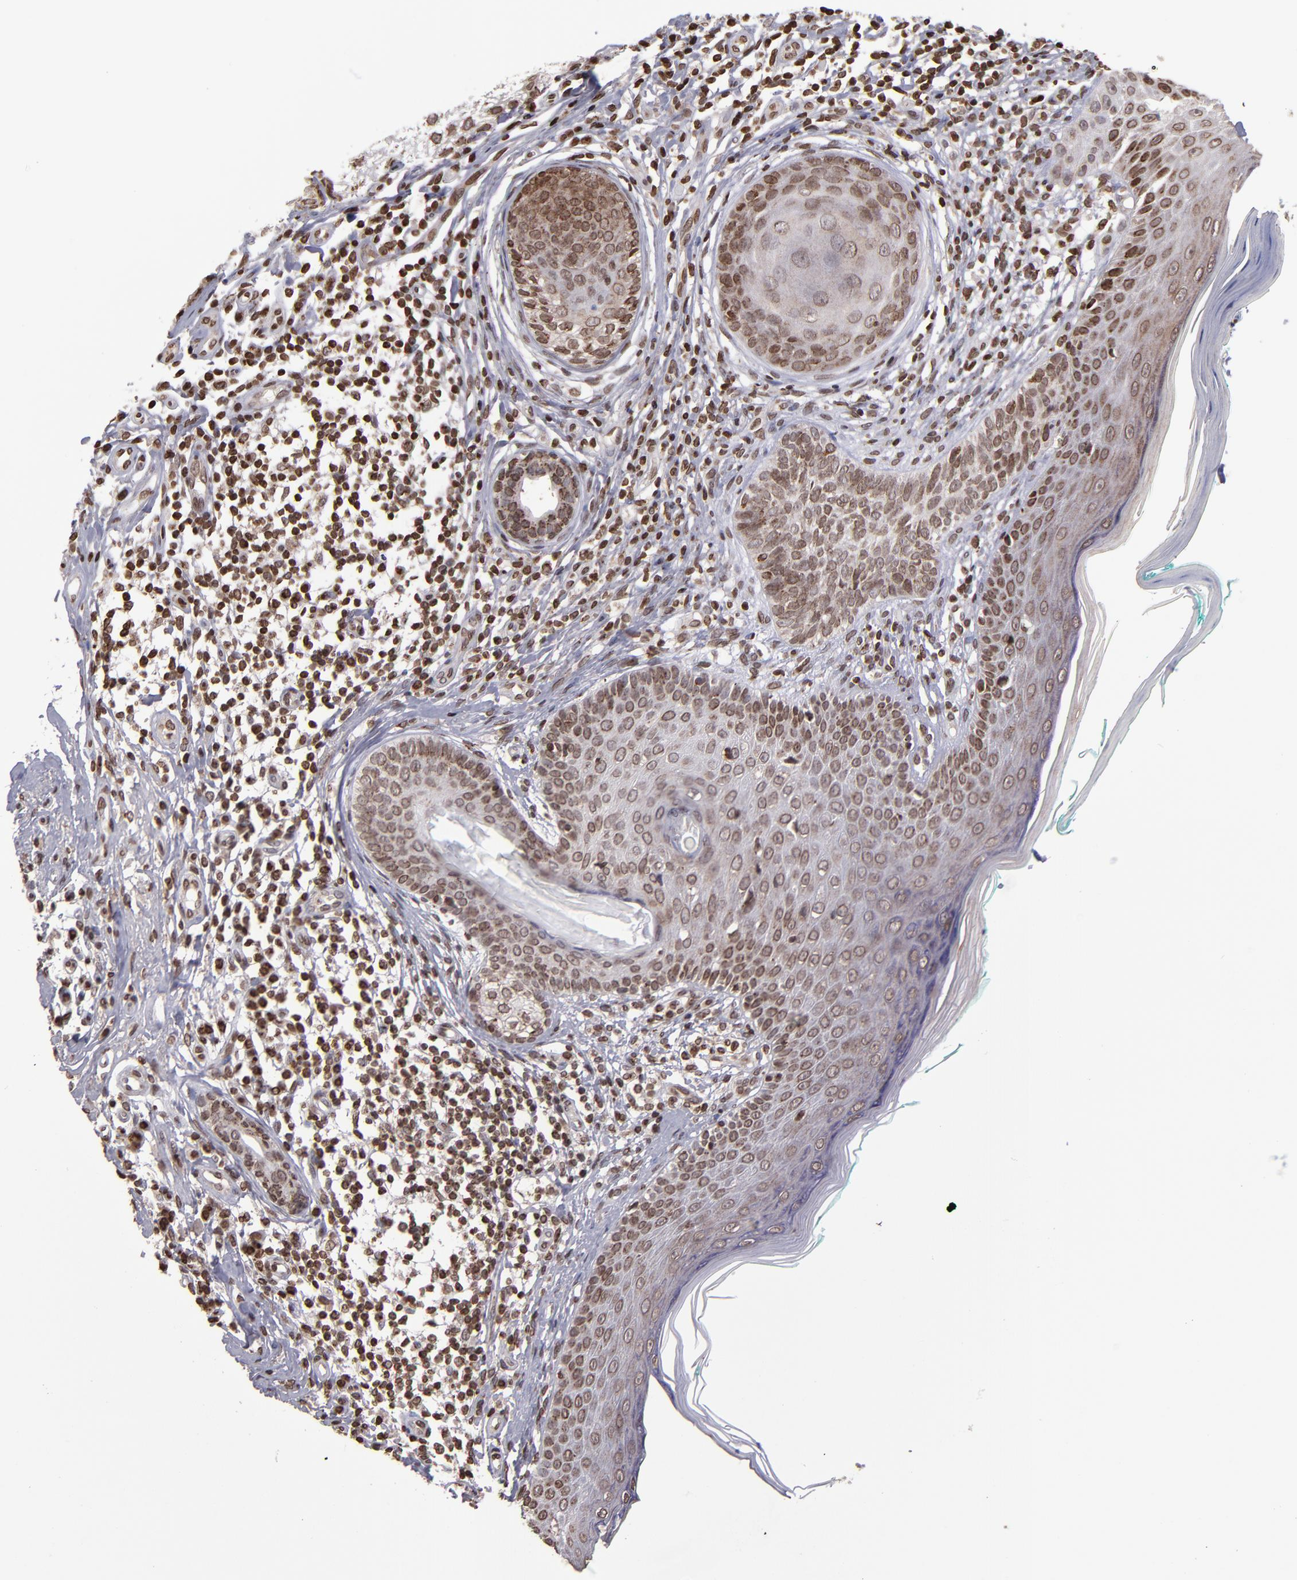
{"staining": {"intensity": "moderate", "quantity": ">75%", "location": "cytoplasmic/membranous,nuclear"}, "tissue": "skin cancer", "cell_type": "Tumor cells", "image_type": "cancer", "snomed": [{"axis": "morphology", "description": "Normal tissue, NOS"}, {"axis": "morphology", "description": "Basal cell carcinoma"}, {"axis": "topography", "description": "Skin"}], "caption": "DAB (3,3'-diaminobenzidine) immunohistochemical staining of human basal cell carcinoma (skin) reveals moderate cytoplasmic/membranous and nuclear protein expression in approximately >75% of tumor cells.", "gene": "CSDC2", "patient": {"sex": "male", "age": 76}}